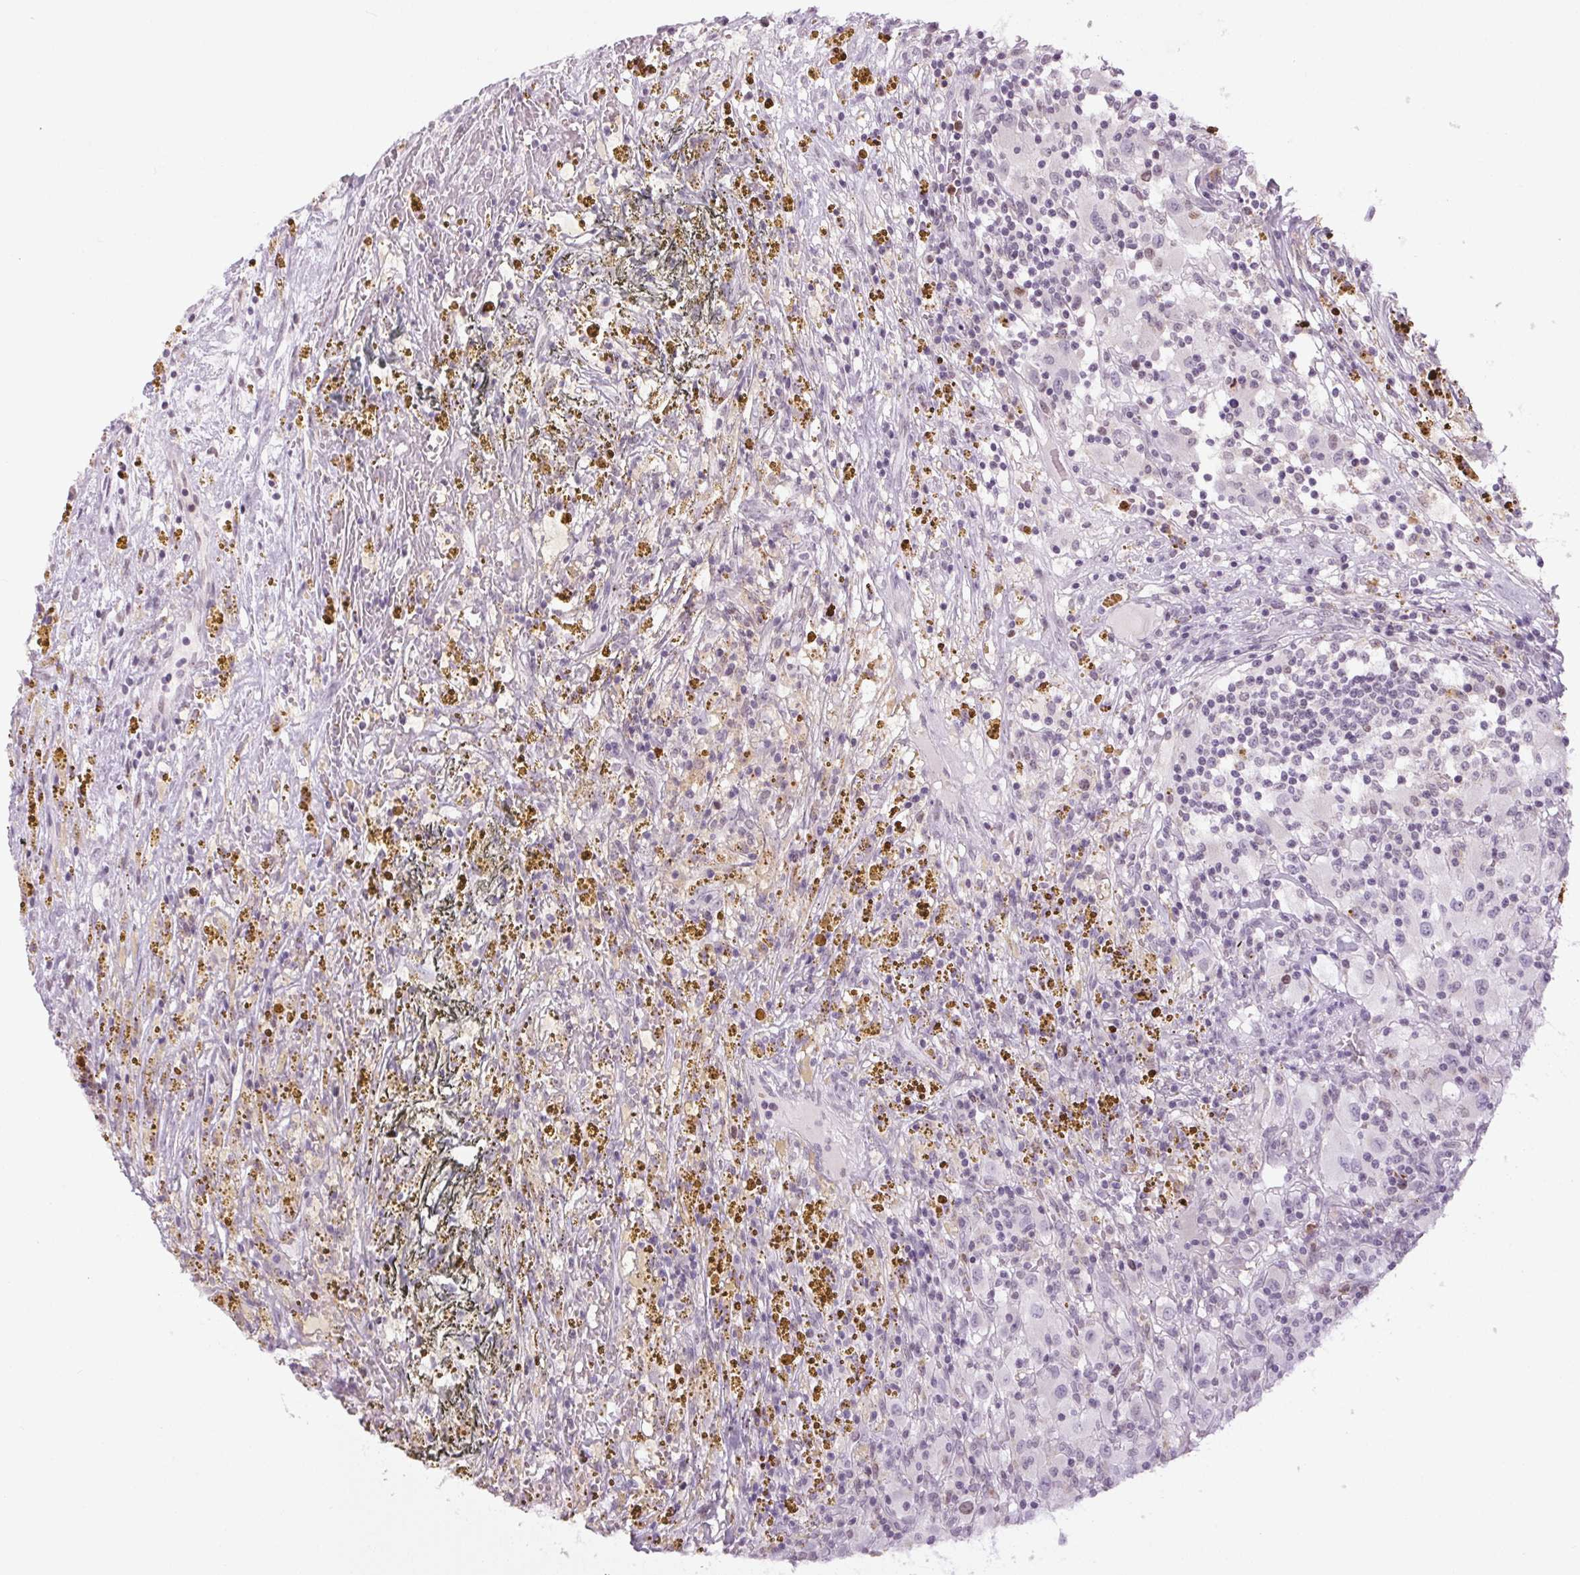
{"staining": {"intensity": "negative", "quantity": "none", "location": "none"}, "tissue": "renal cancer", "cell_type": "Tumor cells", "image_type": "cancer", "snomed": [{"axis": "morphology", "description": "Adenocarcinoma, NOS"}, {"axis": "topography", "description": "Kidney"}], "caption": "High power microscopy image of an immunohistochemistry histopathology image of adenocarcinoma (renal), revealing no significant positivity in tumor cells.", "gene": "SMIM6", "patient": {"sex": "female", "age": 67}}